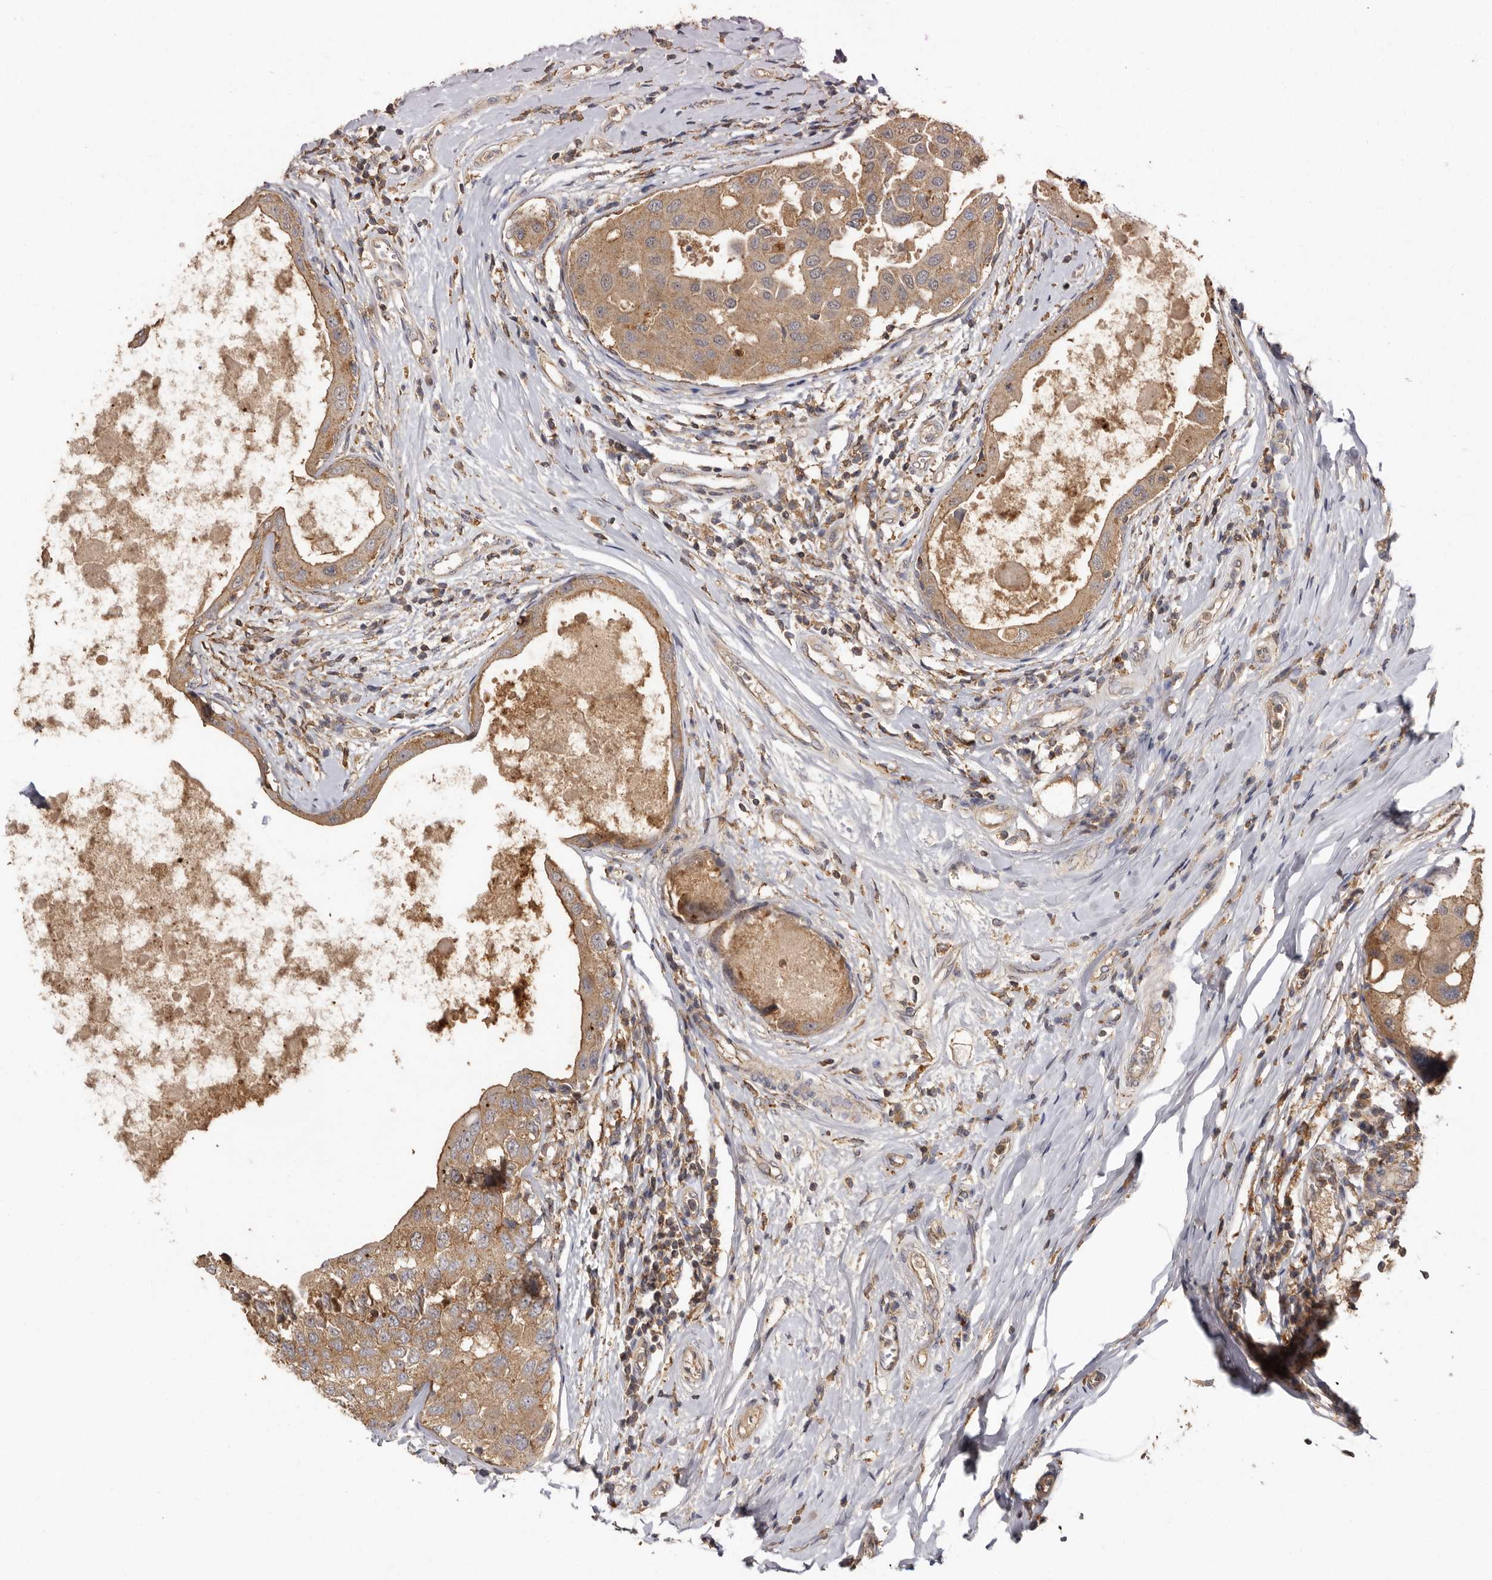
{"staining": {"intensity": "moderate", "quantity": ">75%", "location": "cytoplasmic/membranous"}, "tissue": "breast cancer", "cell_type": "Tumor cells", "image_type": "cancer", "snomed": [{"axis": "morphology", "description": "Duct carcinoma"}, {"axis": "topography", "description": "Breast"}], "caption": "Moderate cytoplasmic/membranous staining is present in approximately >75% of tumor cells in invasive ductal carcinoma (breast). The staining was performed using DAB, with brown indicating positive protein expression. Nuclei are stained blue with hematoxylin.", "gene": "RWDD1", "patient": {"sex": "female", "age": 27}}